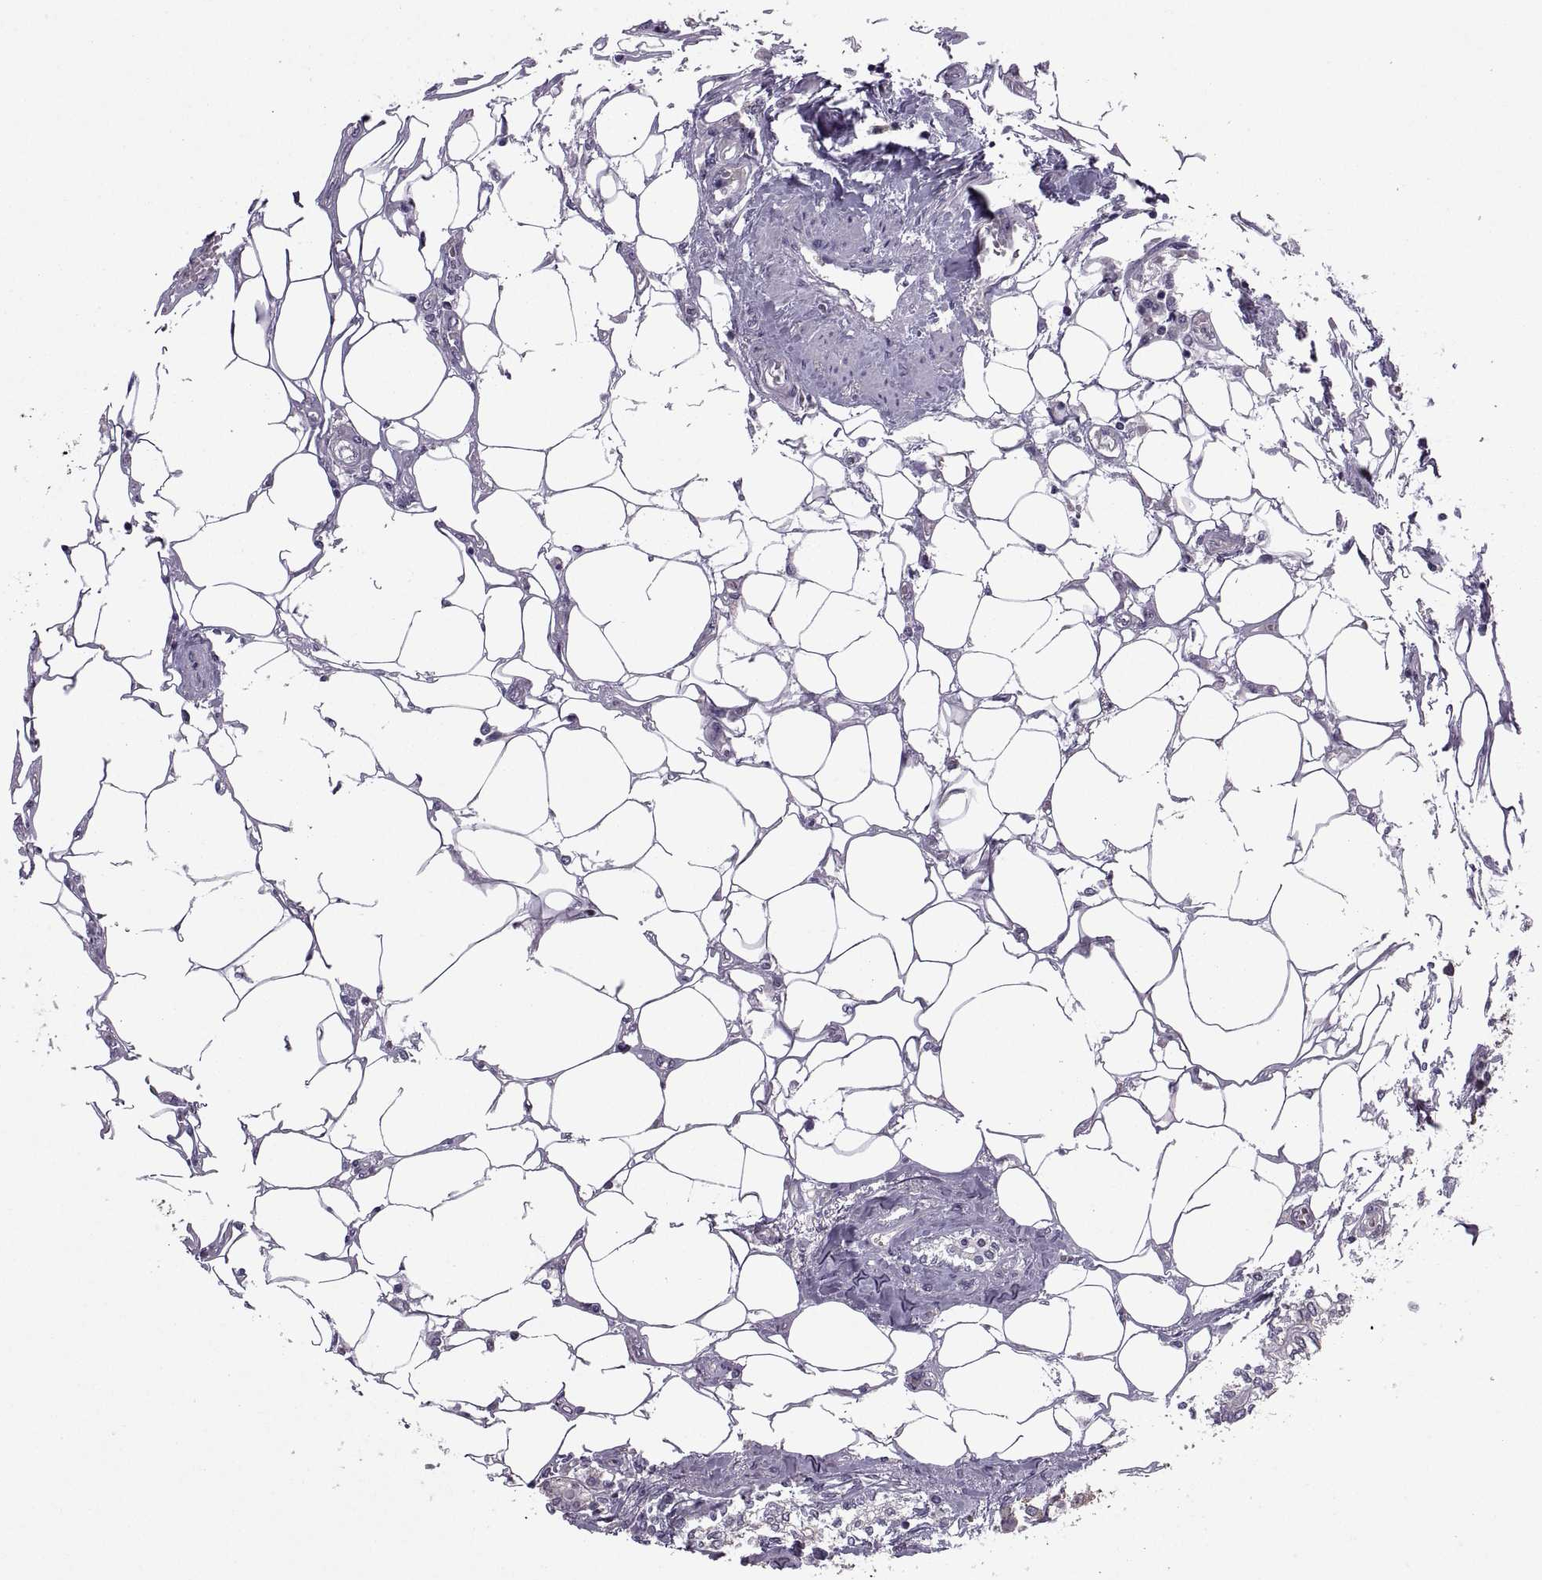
{"staining": {"intensity": "weak", "quantity": "<25%", "location": "cytoplasmic/membranous"}, "tissue": "breast cancer", "cell_type": "Tumor cells", "image_type": "cancer", "snomed": [{"axis": "morphology", "description": "Duct carcinoma"}, {"axis": "topography", "description": "Breast"}], "caption": "Protein analysis of breast cancer (intraductal carcinoma) demonstrates no significant expression in tumor cells. Nuclei are stained in blue.", "gene": "PABPC1", "patient": {"sex": "female", "age": 83}}